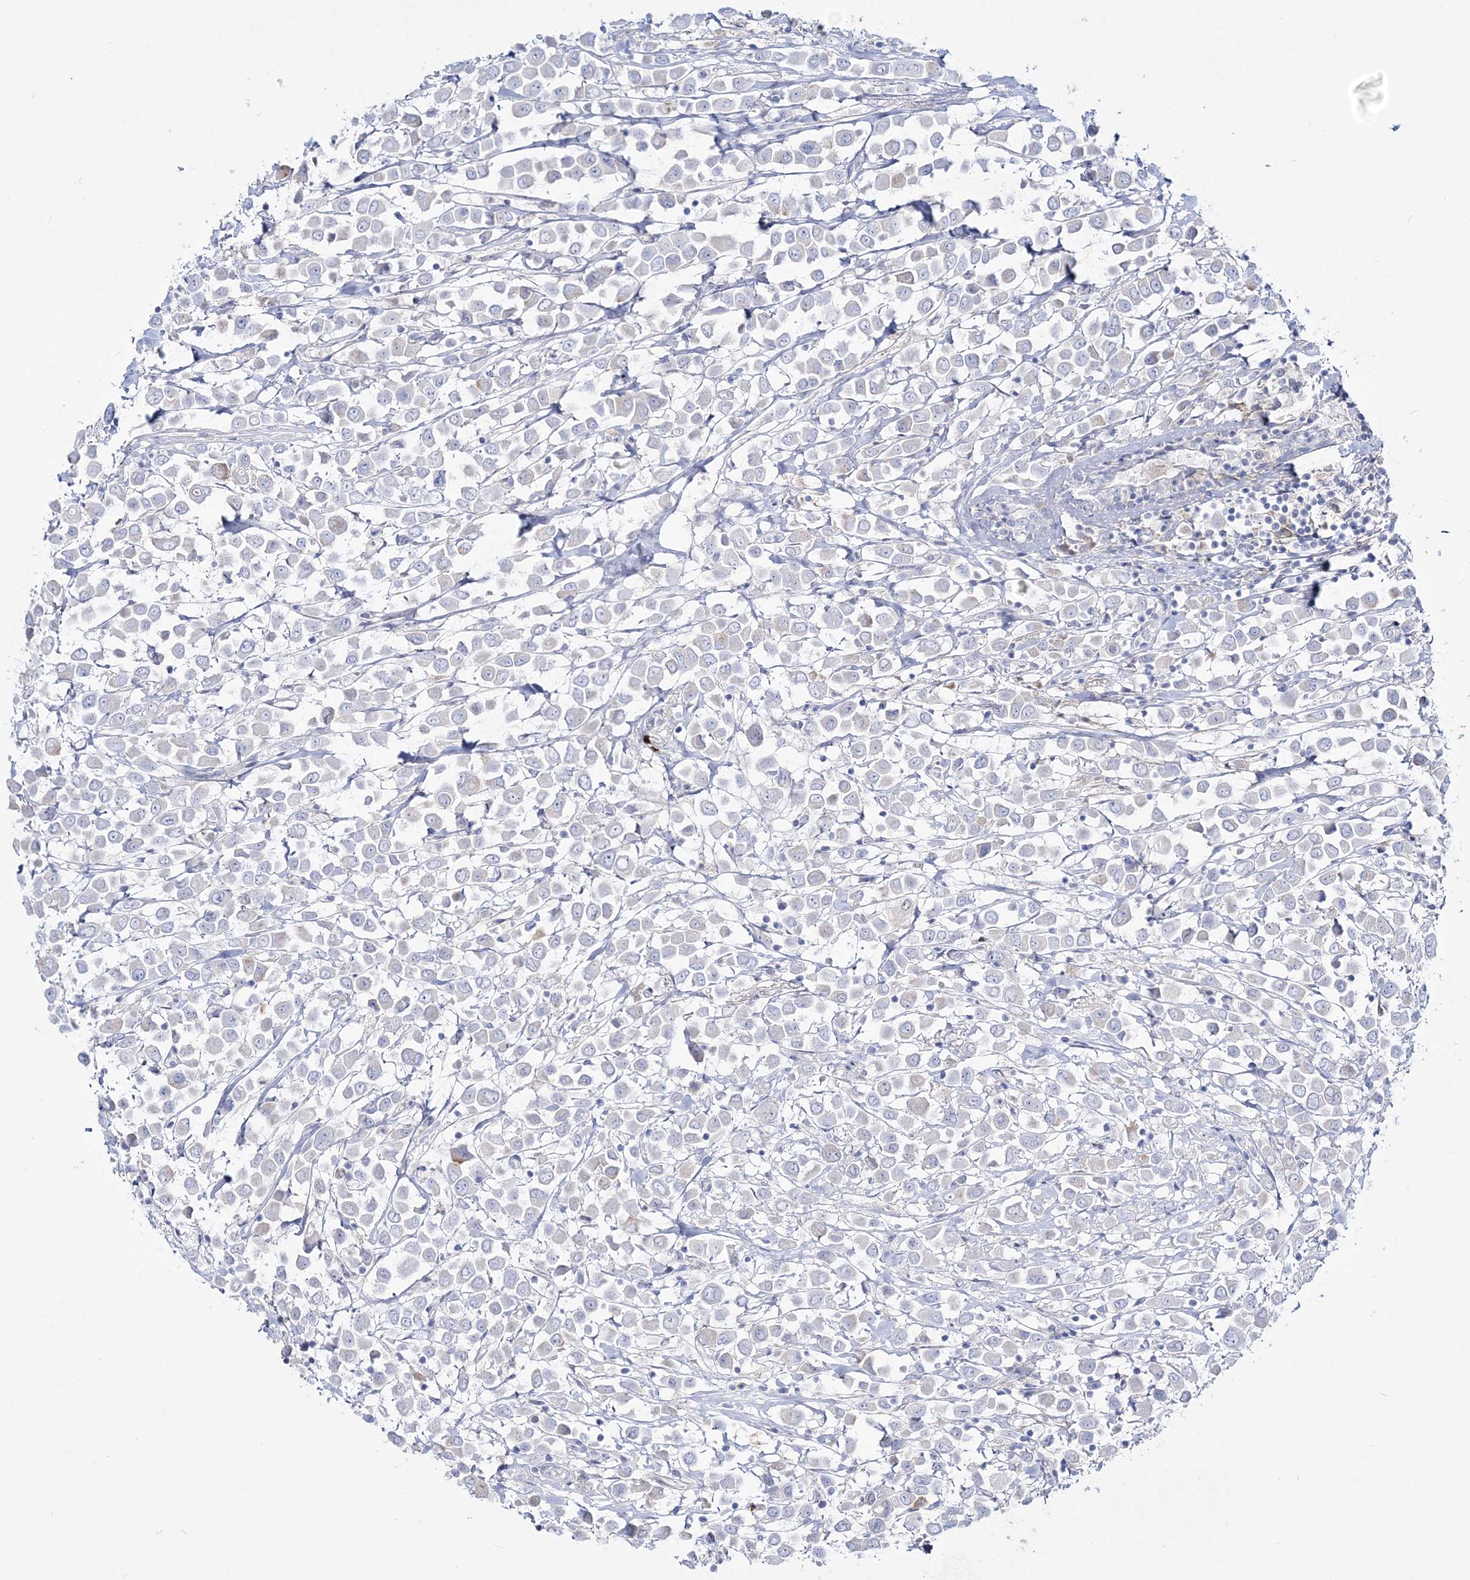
{"staining": {"intensity": "negative", "quantity": "none", "location": "none"}, "tissue": "breast cancer", "cell_type": "Tumor cells", "image_type": "cancer", "snomed": [{"axis": "morphology", "description": "Duct carcinoma"}, {"axis": "topography", "description": "Breast"}], "caption": "This micrograph is of breast cancer stained with IHC to label a protein in brown with the nuclei are counter-stained blue. There is no expression in tumor cells.", "gene": "WDSUB1", "patient": {"sex": "female", "age": 61}}